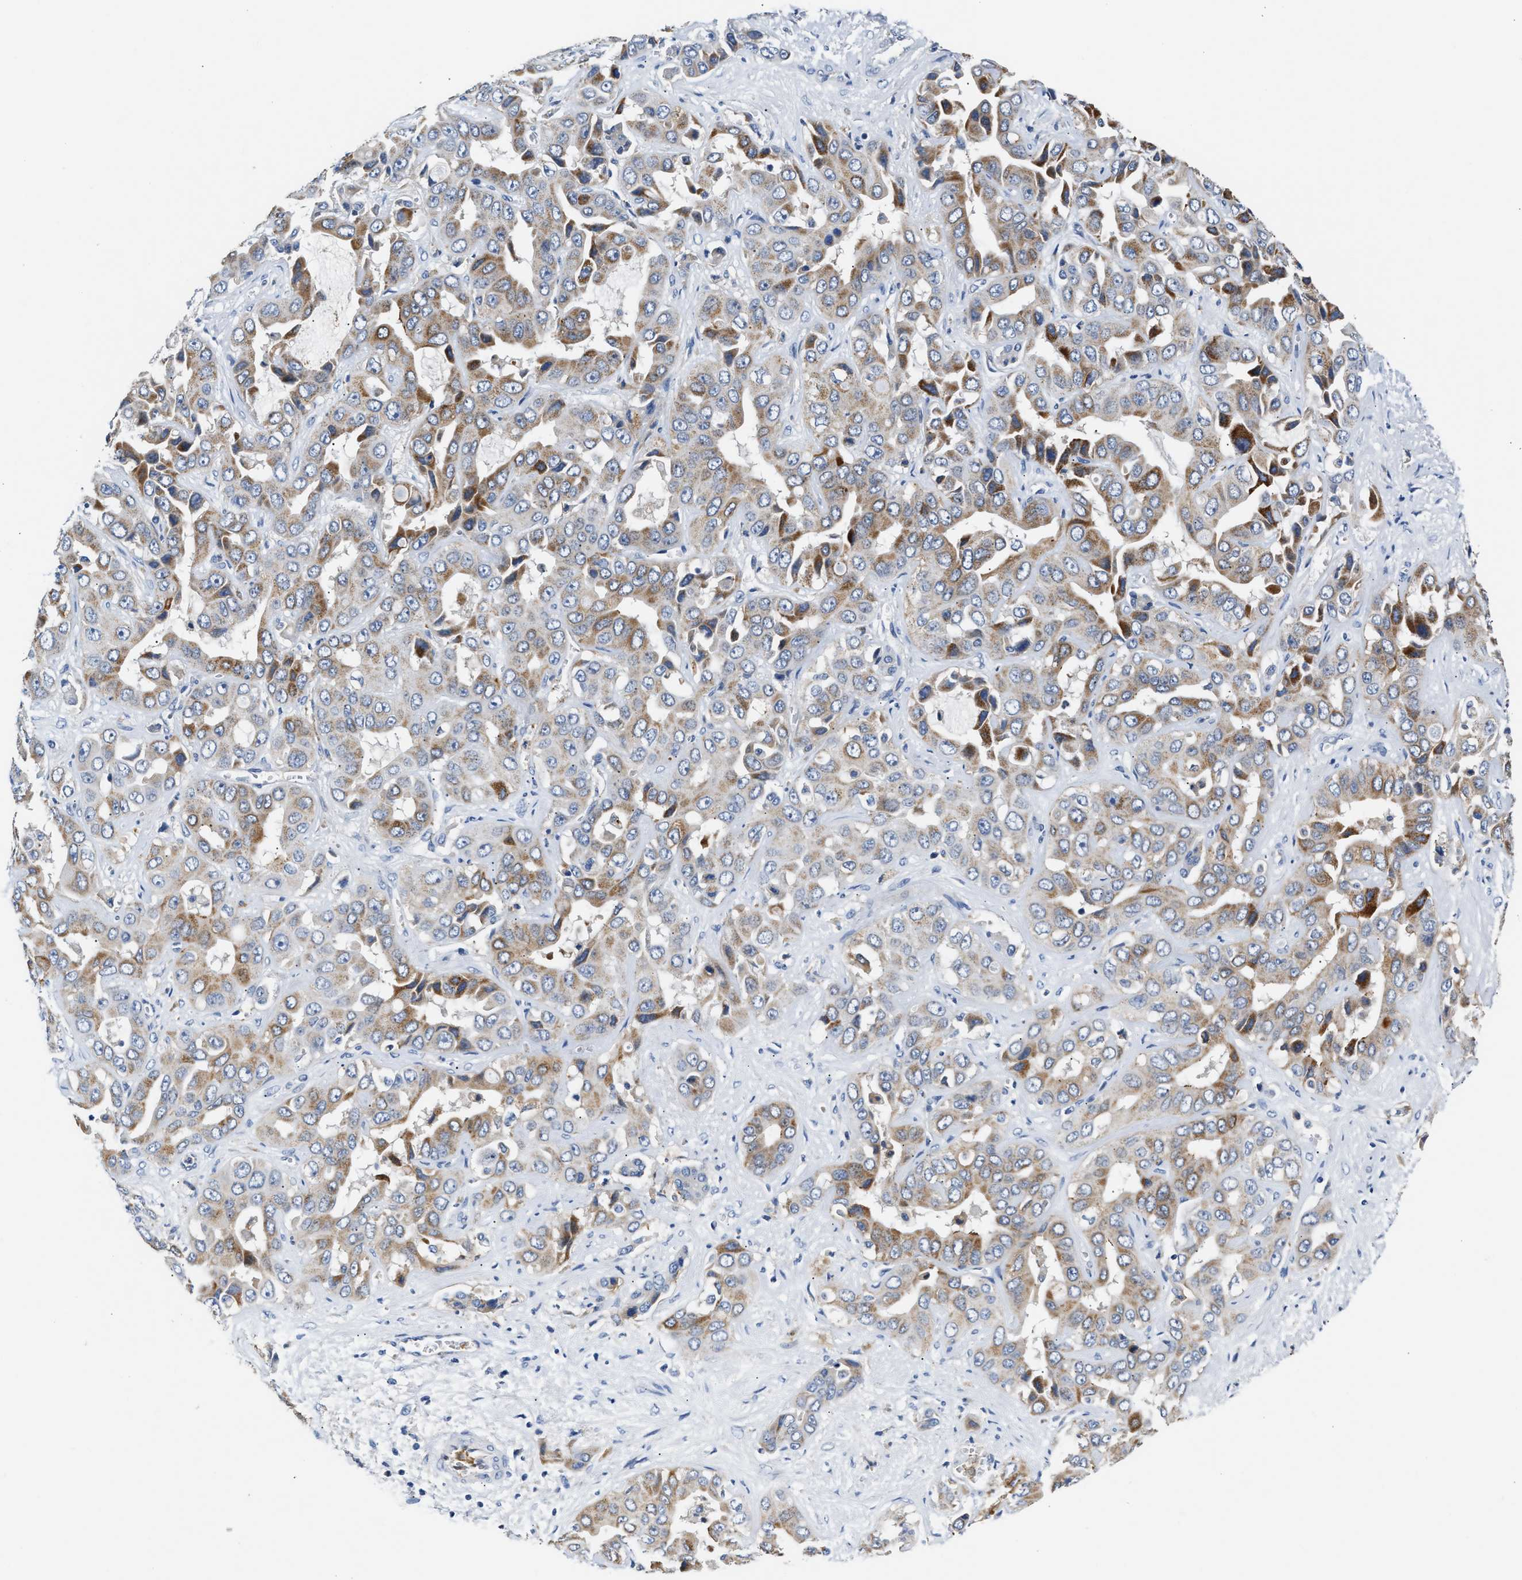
{"staining": {"intensity": "moderate", "quantity": ">75%", "location": "cytoplasmic/membranous"}, "tissue": "liver cancer", "cell_type": "Tumor cells", "image_type": "cancer", "snomed": [{"axis": "morphology", "description": "Cholangiocarcinoma"}, {"axis": "topography", "description": "Liver"}], "caption": "Immunohistochemistry (DAB) staining of human liver cancer (cholangiocarcinoma) exhibits moderate cytoplasmic/membranous protein staining in about >75% of tumor cells. (brown staining indicates protein expression, while blue staining denotes nuclei).", "gene": "TUT7", "patient": {"sex": "female", "age": 52}}